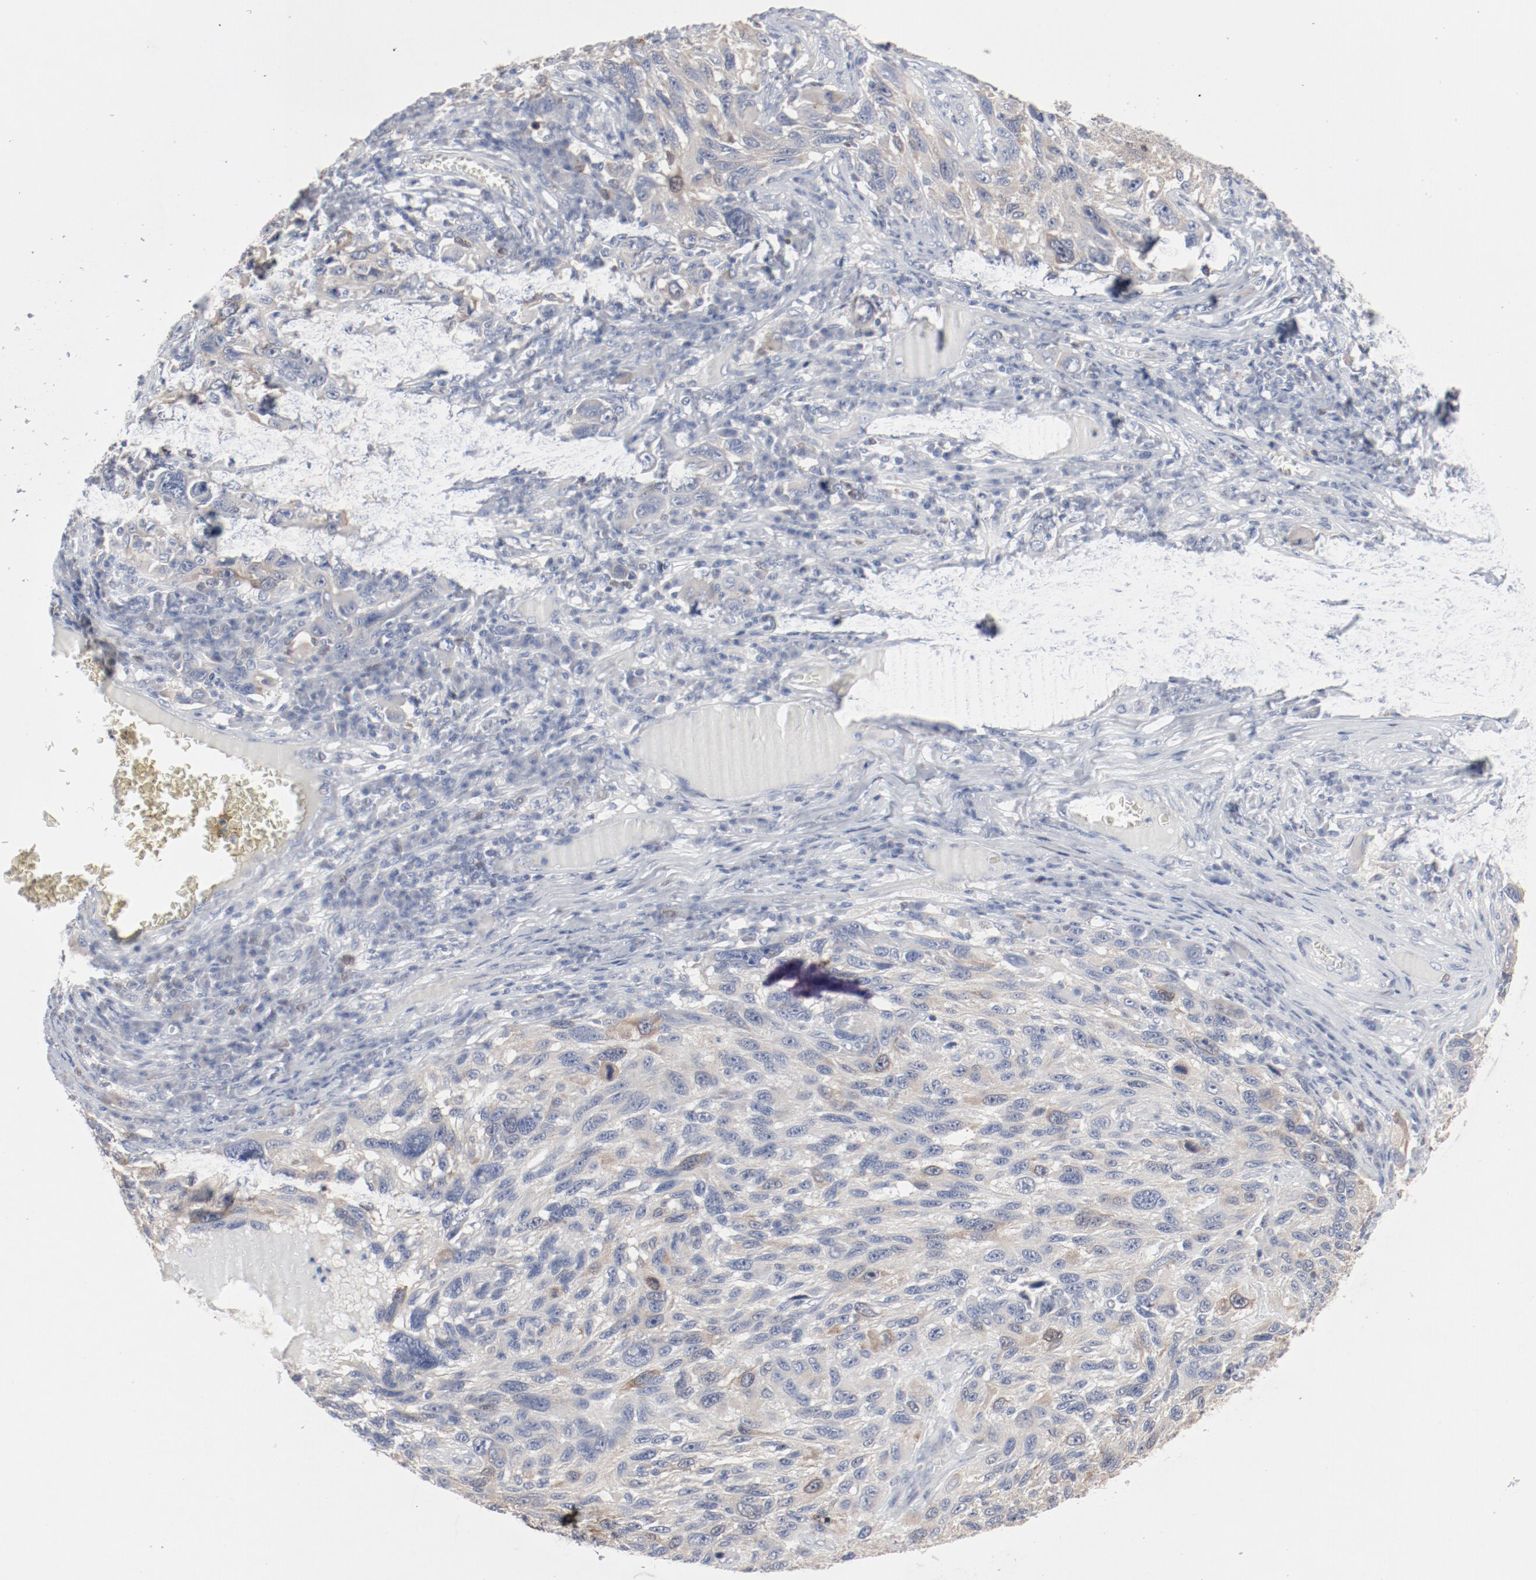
{"staining": {"intensity": "weak", "quantity": "25%-75%", "location": "cytoplasmic/membranous"}, "tissue": "melanoma", "cell_type": "Tumor cells", "image_type": "cancer", "snomed": [{"axis": "morphology", "description": "Malignant melanoma, NOS"}, {"axis": "topography", "description": "Skin"}], "caption": "A low amount of weak cytoplasmic/membranous expression is identified in about 25%-75% of tumor cells in malignant melanoma tissue. The staining was performed using DAB (3,3'-diaminobenzidine) to visualize the protein expression in brown, while the nuclei were stained in blue with hematoxylin (Magnification: 20x).", "gene": "CDK1", "patient": {"sex": "male", "age": 53}}